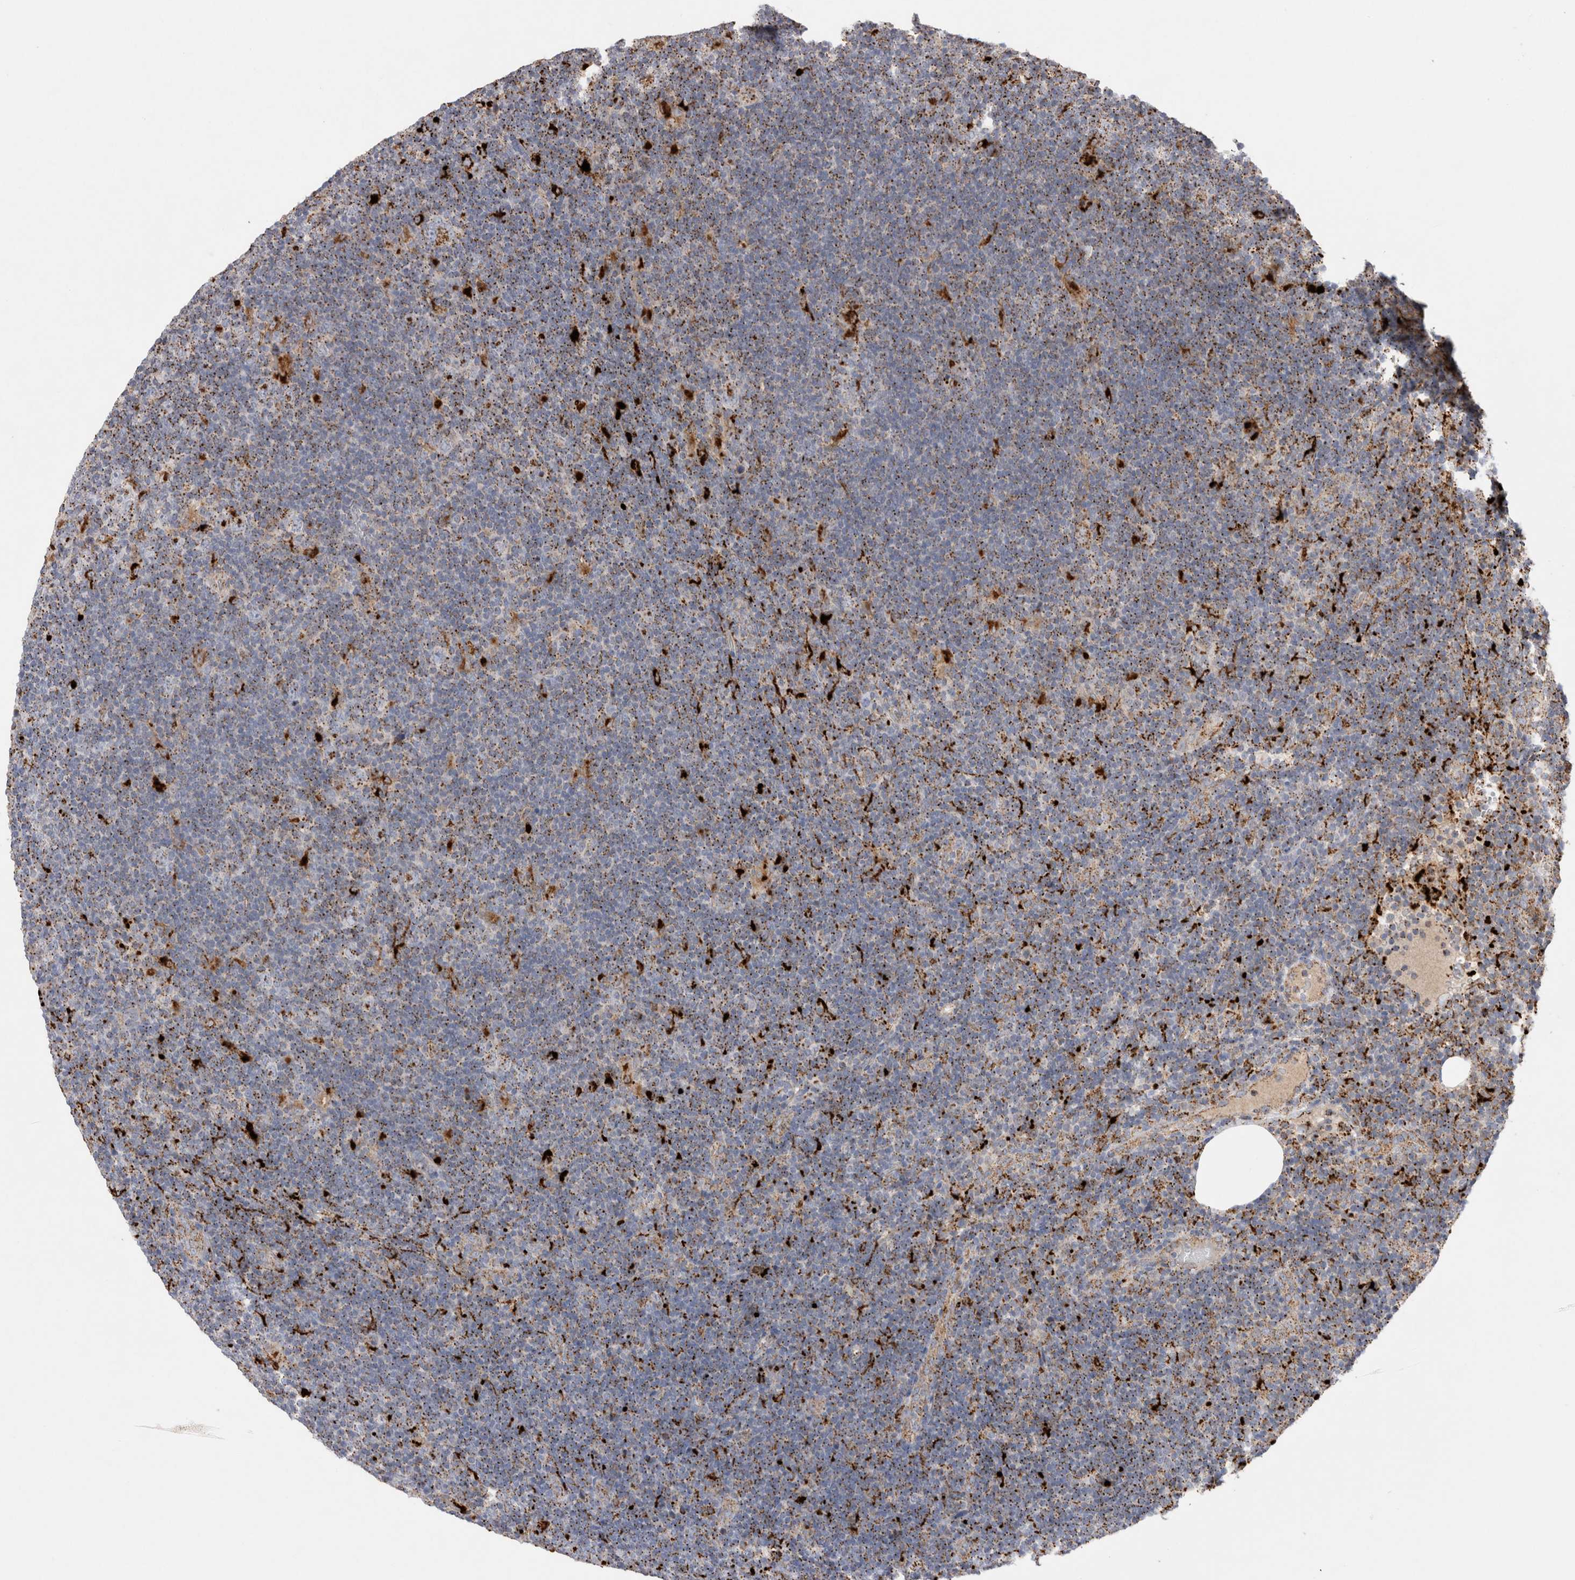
{"staining": {"intensity": "negative", "quantity": "none", "location": "none"}, "tissue": "lymphoma", "cell_type": "Tumor cells", "image_type": "cancer", "snomed": [{"axis": "morphology", "description": "Hodgkin's disease, NOS"}, {"axis": "topography", "description": "Lymph node"}], "caption": "Protein analysis of Hodgkin's disease exhibits no significant positivity in tumor cells. (Brightfield microscopy of DAB IHC at high magnification).", "gene": "CTSA", "patient": {"sex": "female", "age": 57}}